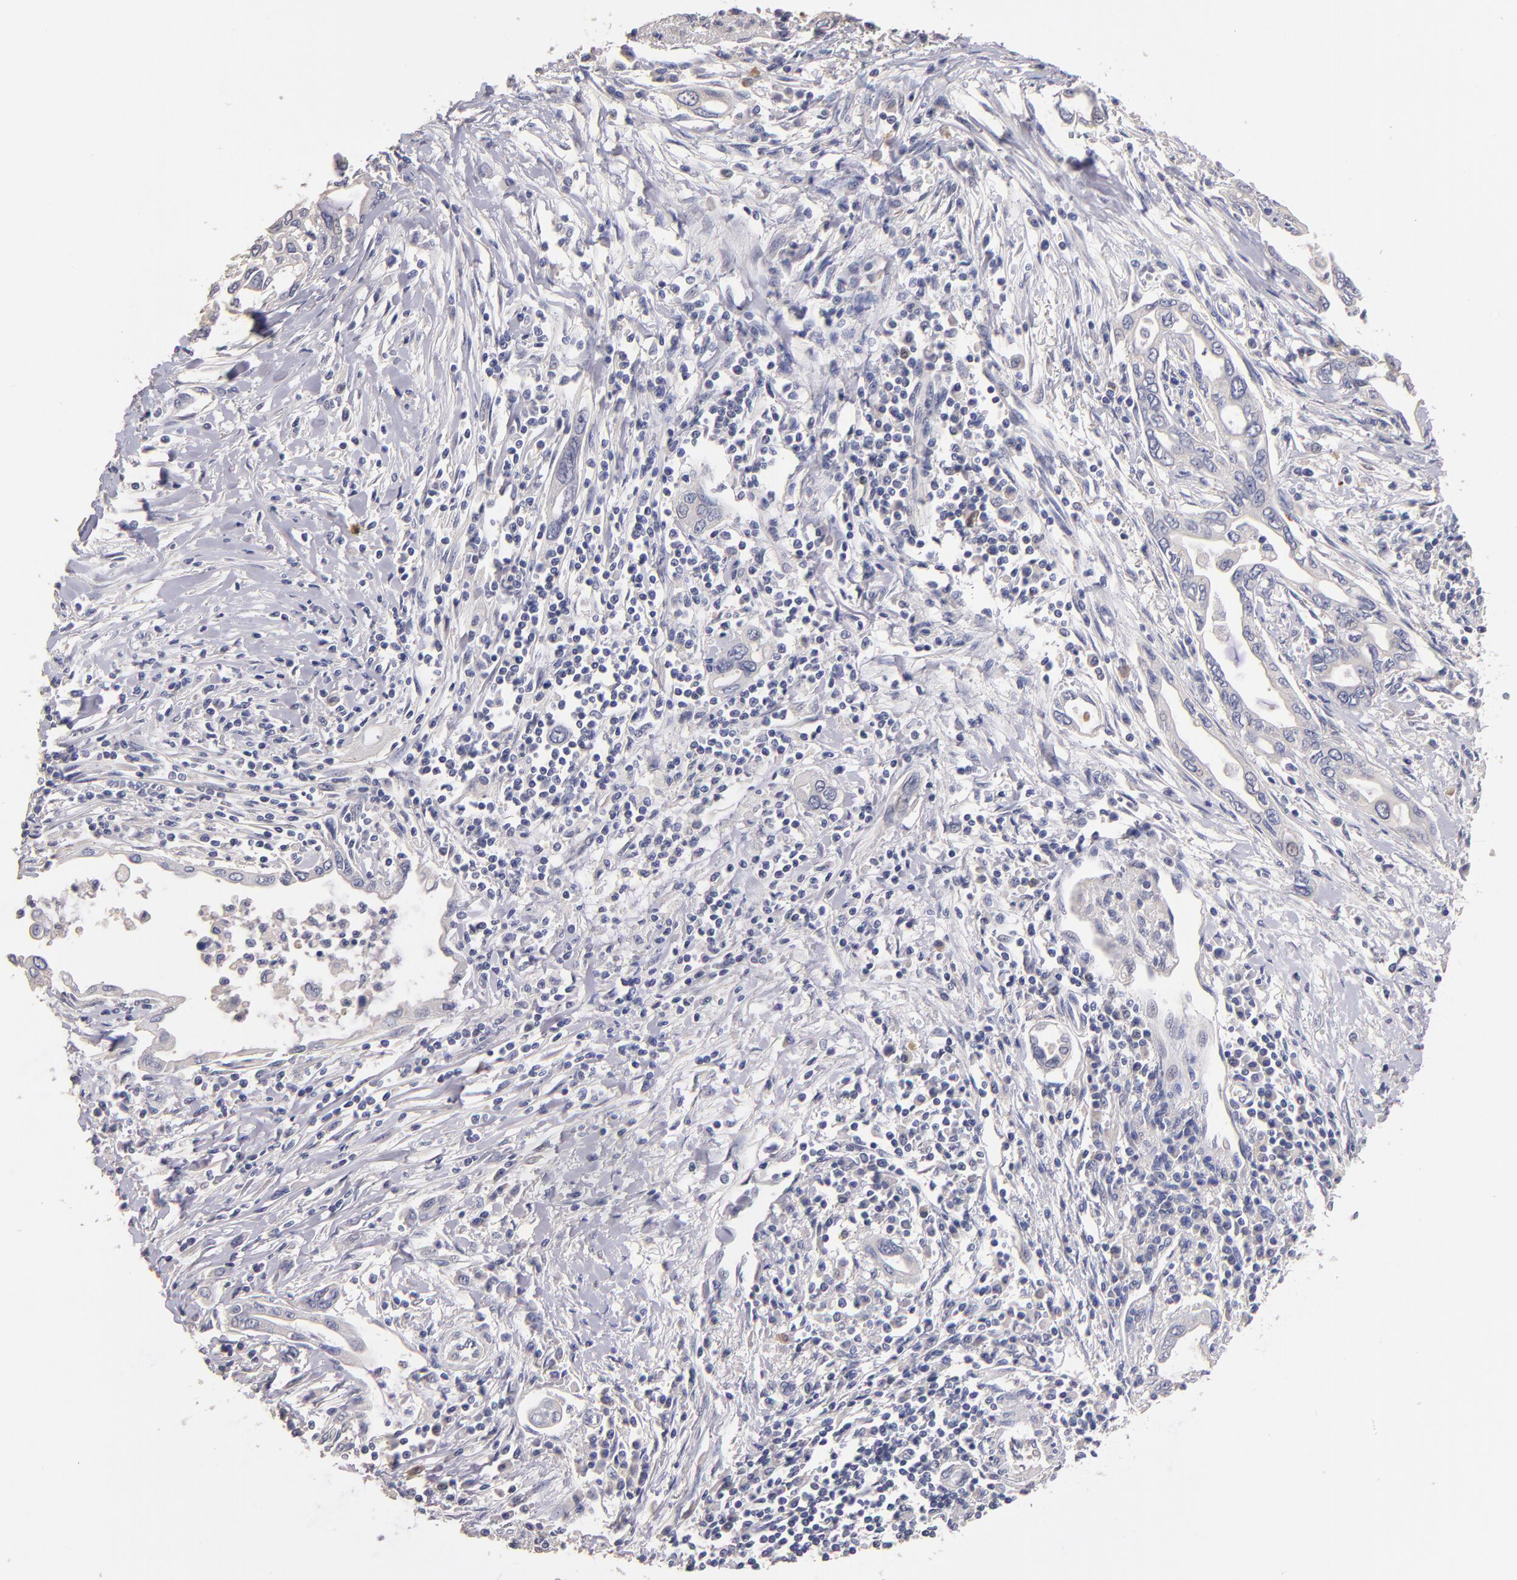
{"staining": {"intensity": "negative", "quantity": "none", "location": "none"}, "tissue": "pancreatic cancer", "cell_type": "Tumor cells", "image_type": "cancer", "snomed": [{"axis": "morphology", "description": "Adenocarcinoma, NOS"}, {"axis": "topography", "description": "Pancreas"}], "caption": "An immunohistochemistry (IHC) image of pancreatic adenocarcinoma is shown. There is no staining in tumor cells of pancreatic adenocarcinoma. (Brightfield microscopy of DAB (3,3'-diaminobenzidine) IHC at high magnification).", "gene": "MAGEE1", "patient": {"sex": "female", "age": 57}}